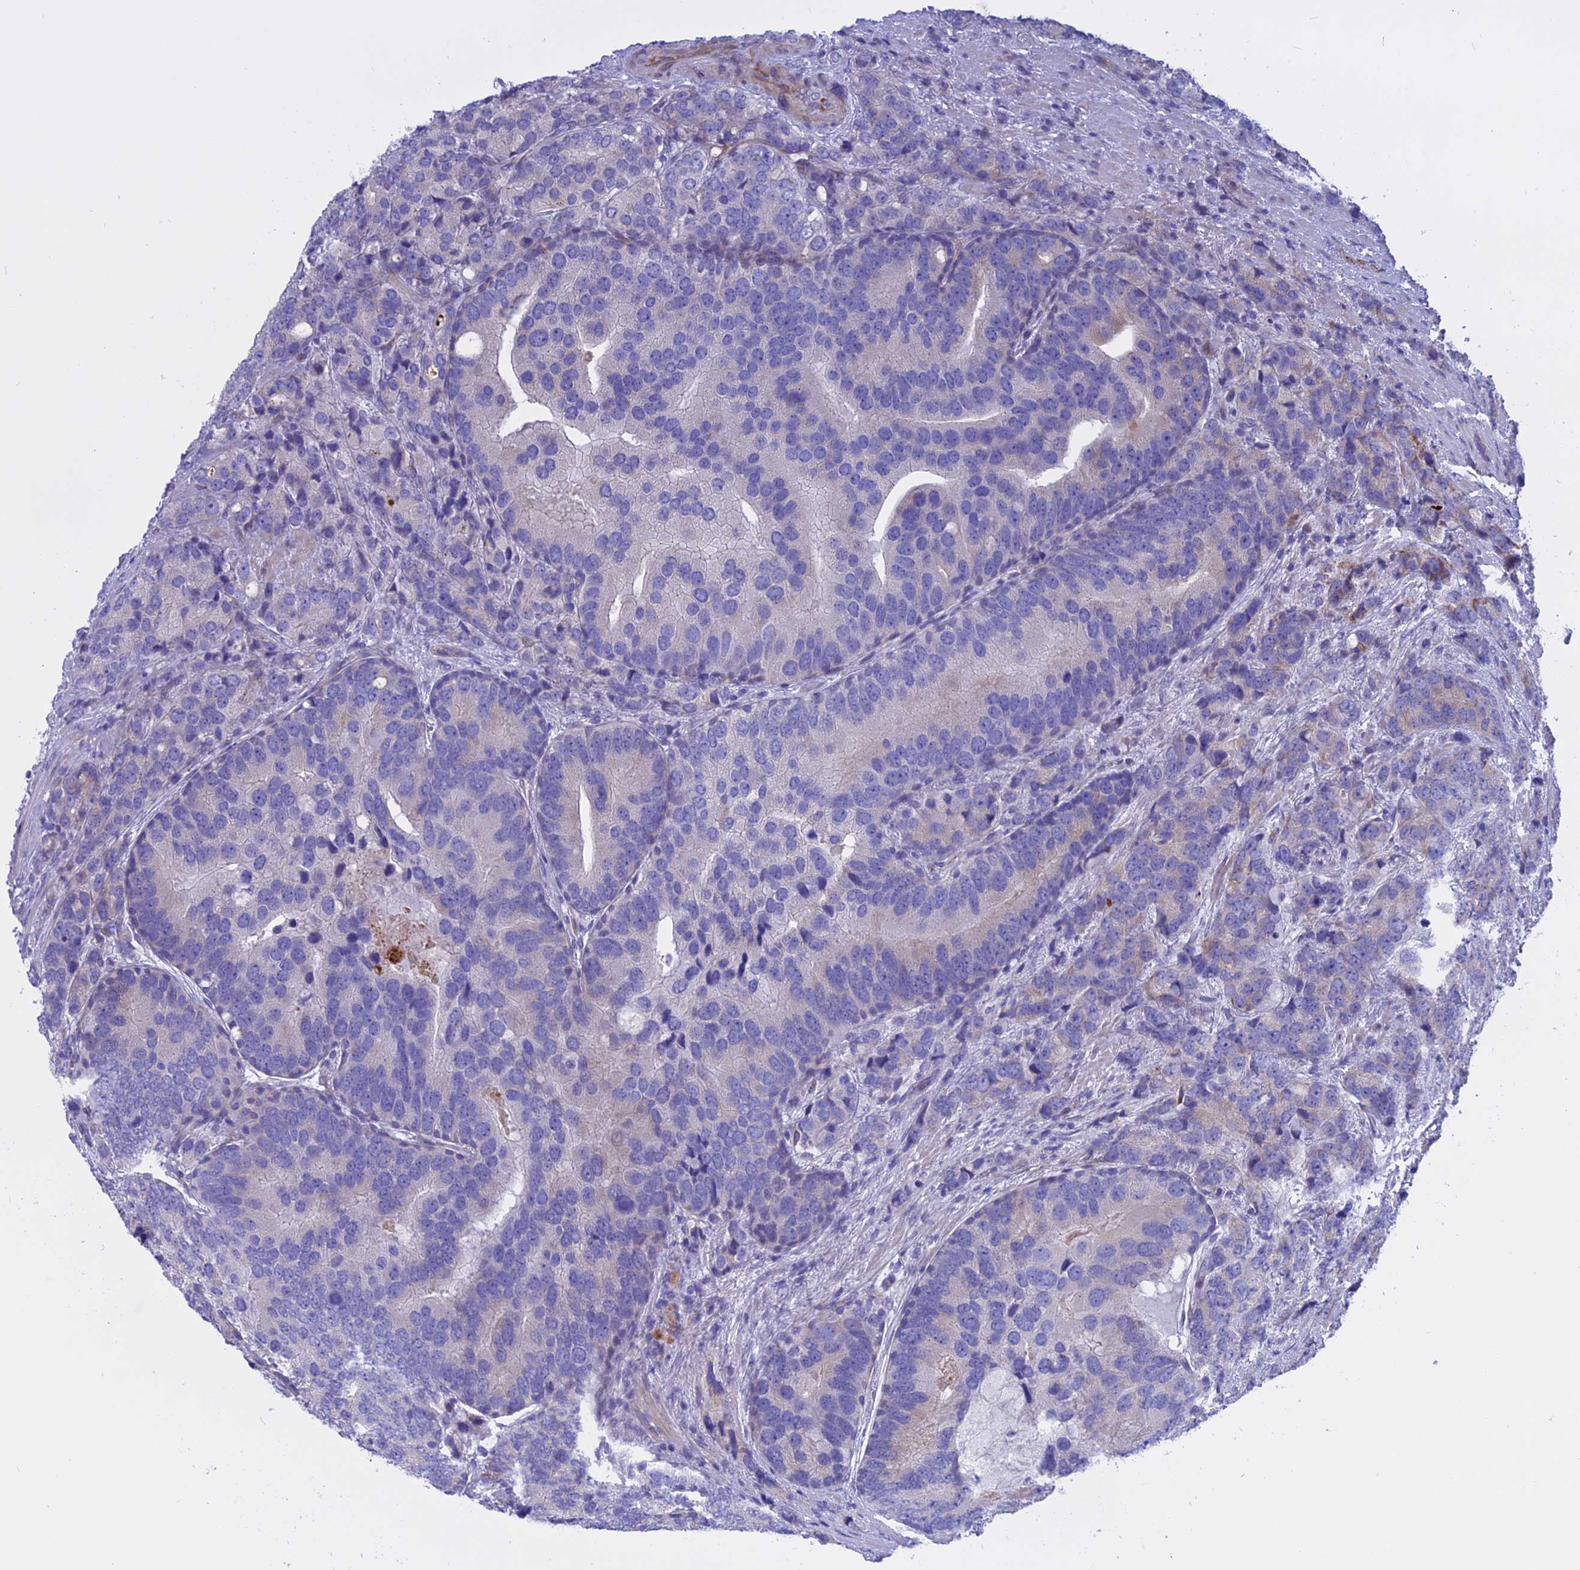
{"staining": {"intensity": "negative", "quantity": "none", "location": "none"}, "tissue": "prostate cancer", "cell_type": "Tumor cells", "image_type": "cancer", "snomed": [{"axis": "morphology", "description": "Adenocarcinoma, High grade"}, {"axis": "topography", "description": "Prostate"}], "caption": "Tumor cells show no significant staining in prostate cancer (adenocarcinoma (high-grade)).", "gene": "TMEM138", "patient": {"sex": "male", "age": 62}}